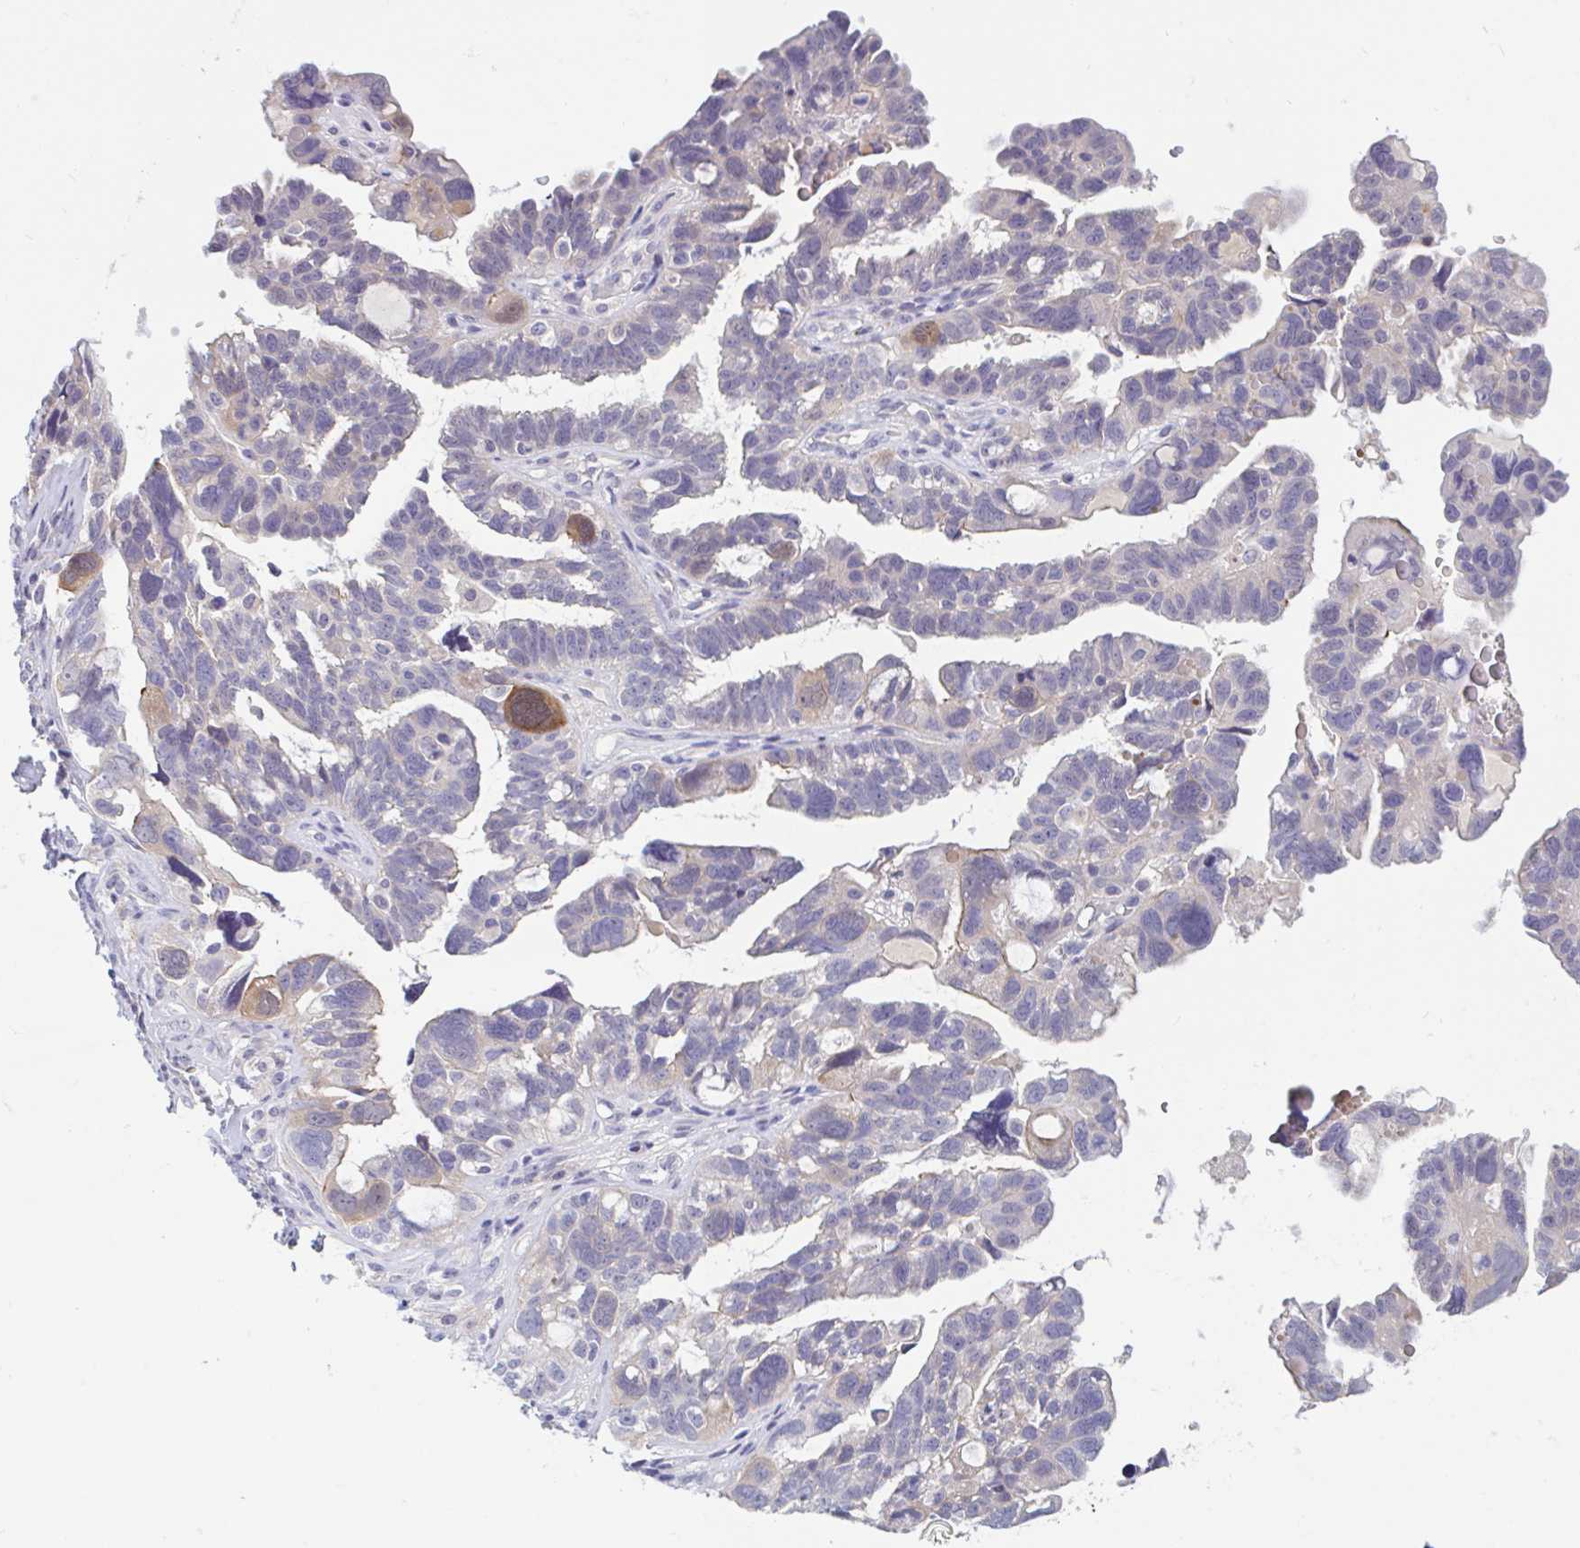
{"staining": {"intensity": "moderate", "quantity": "<25%", "location": "cytoplasmic/membranous"}, "tissue": "ovarian cancer", "cell_type": "Tumor cells", "image_type": "cancer", "snomed": [{"axis": "morphology", "description": "Cystadenocarcinoma, serous, NOS"}, {"axis": "topography", "description": "Ovary"}], "caption": "Tumor cells show moderate cytoplasmic/membranous staining in about <25% of cells in ovarian serous cystadenocarcinoma.", "gene": "UNKL", "patient": {"sex": "female", "age": 60}}